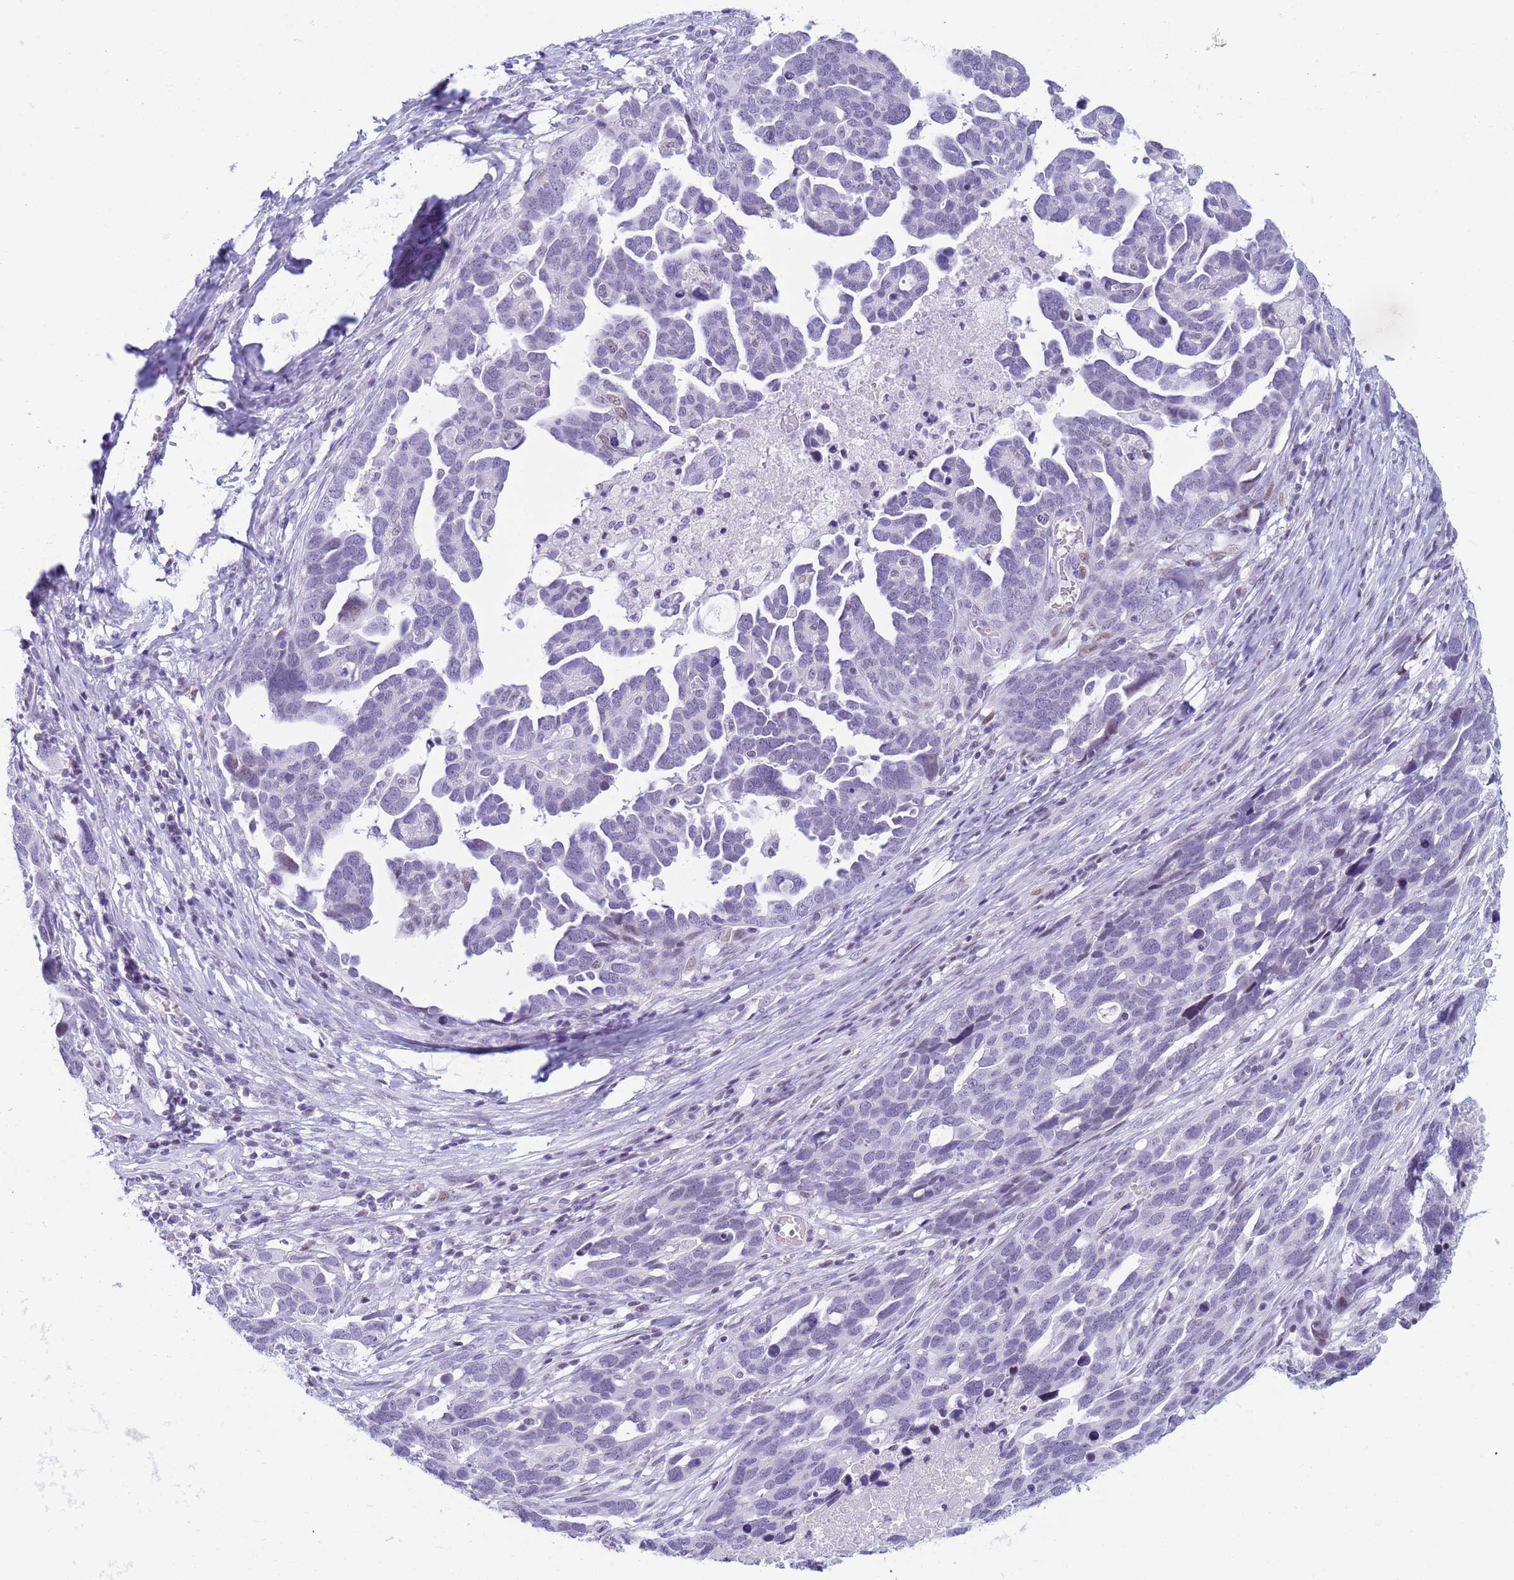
{"staining": {"intensity": "moderate", "quantity": "<25%", "location": "nuclear"}, "tissue": "ovarian cancer", "cell_type": "Tumor cells", "image_type": "cancer", "snomed": [{"axis": "morphology", "description": "Cystadenocarcinoma, serous, NOS"}, {"axis": "topography", "description": "Ovary"}], "caption": "Moderate nuclear expression for a protein is appreciated in about <25% of tumor cells of ovarian cancer using IHC.", "gene": "SNX20", "patient": {"sex": "female", "age": 54}}